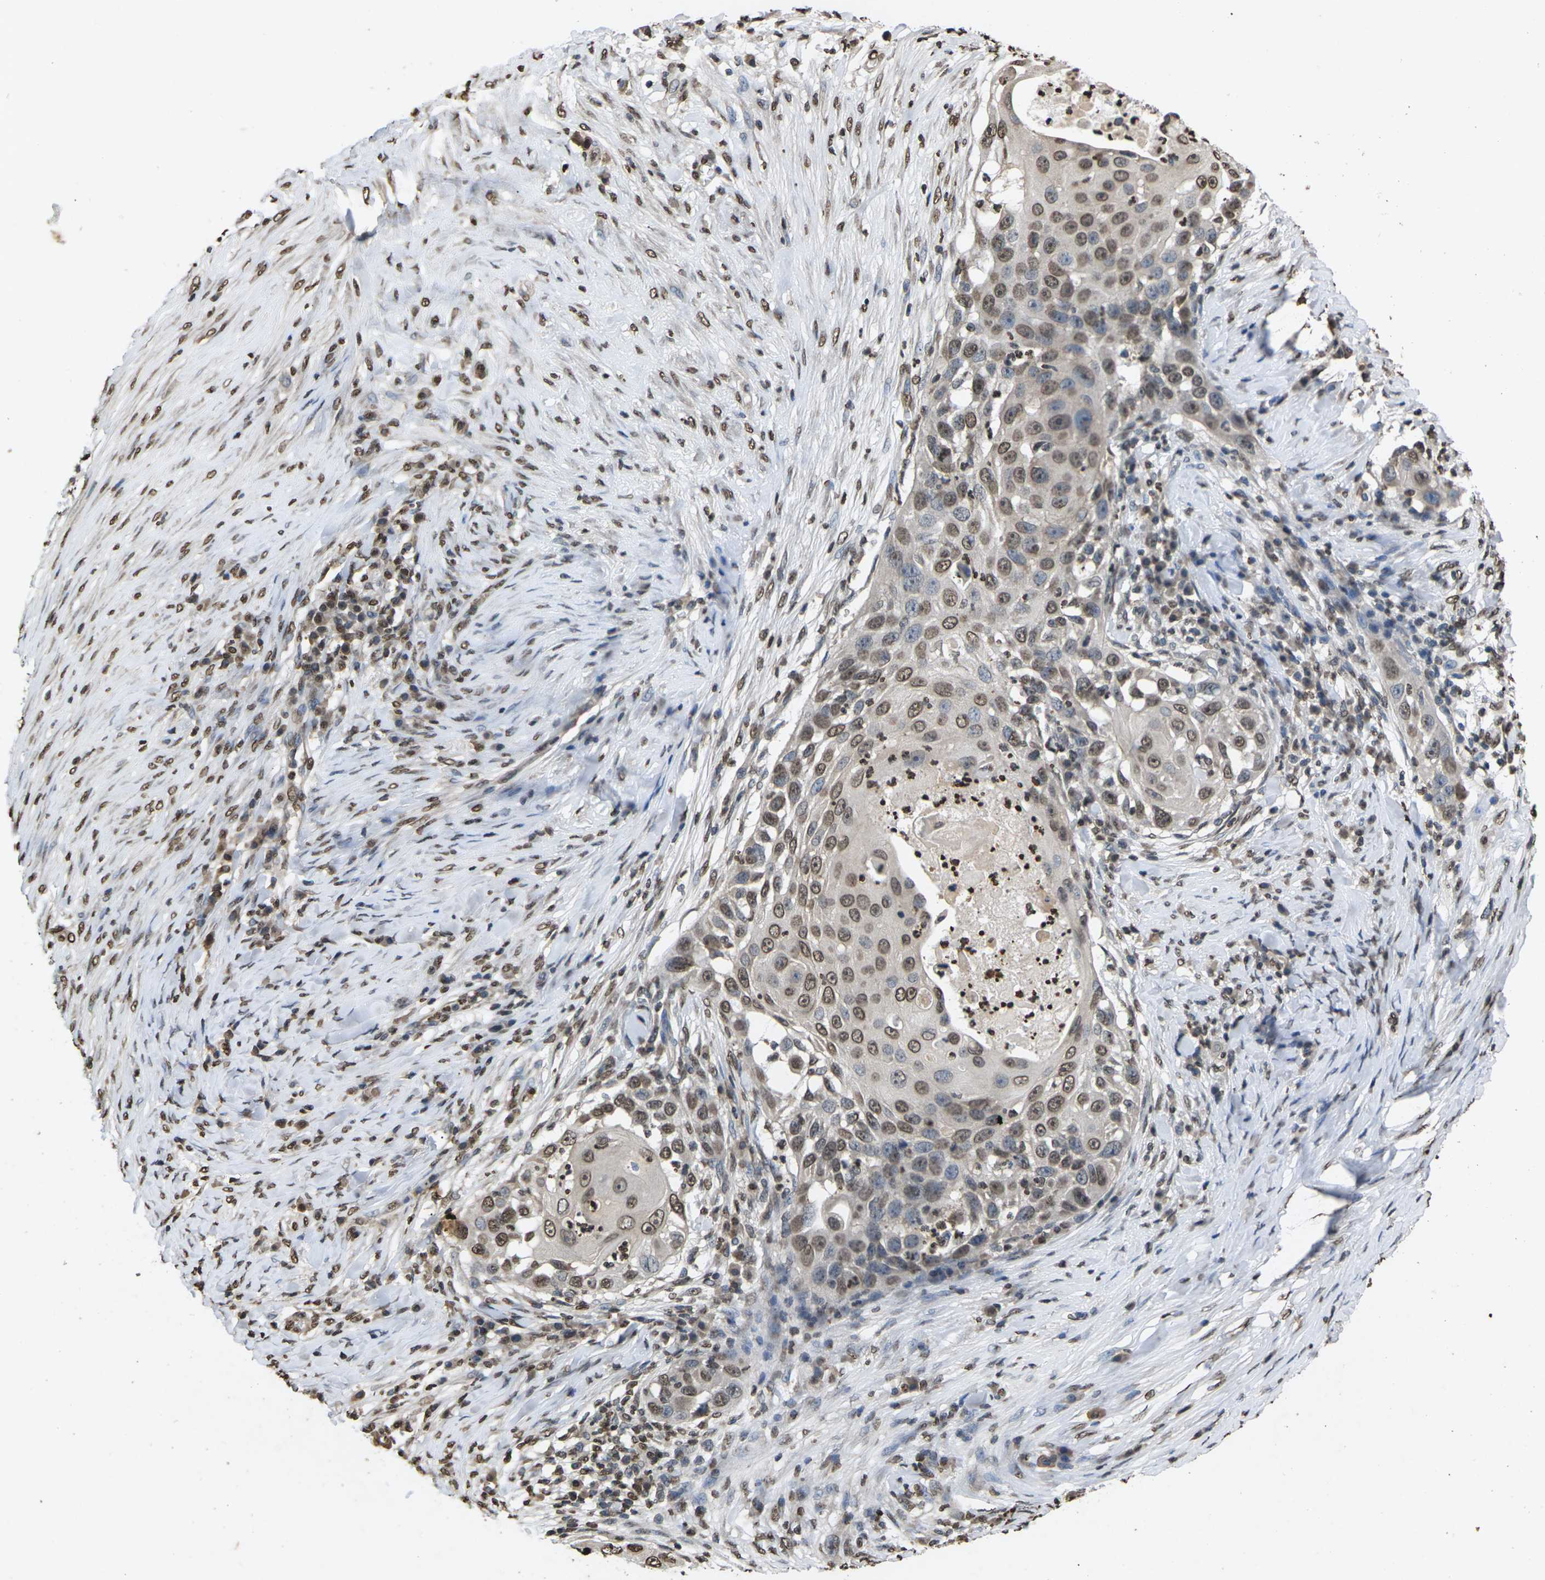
{"staining": {"intensity": "moderate", "quantity": ">75%", "location": "nuclear"}, "tissue": "skin cancer", "cell_type": "Tumor cells", "image_type": "cancer", "snomed": [{"axis": "morphology", "description": "Squamous cell carcinoma, NOS"}, {"axis": "topography", "description": "Skin"}], "caption": "DAB immunohistochemical staining of skin squamous cell carcinoma displays moderate nuclear protein expression in about >75% of tumor cells.", "gene": "EMSY", "patient": {"sex": "female", "age": 44}}